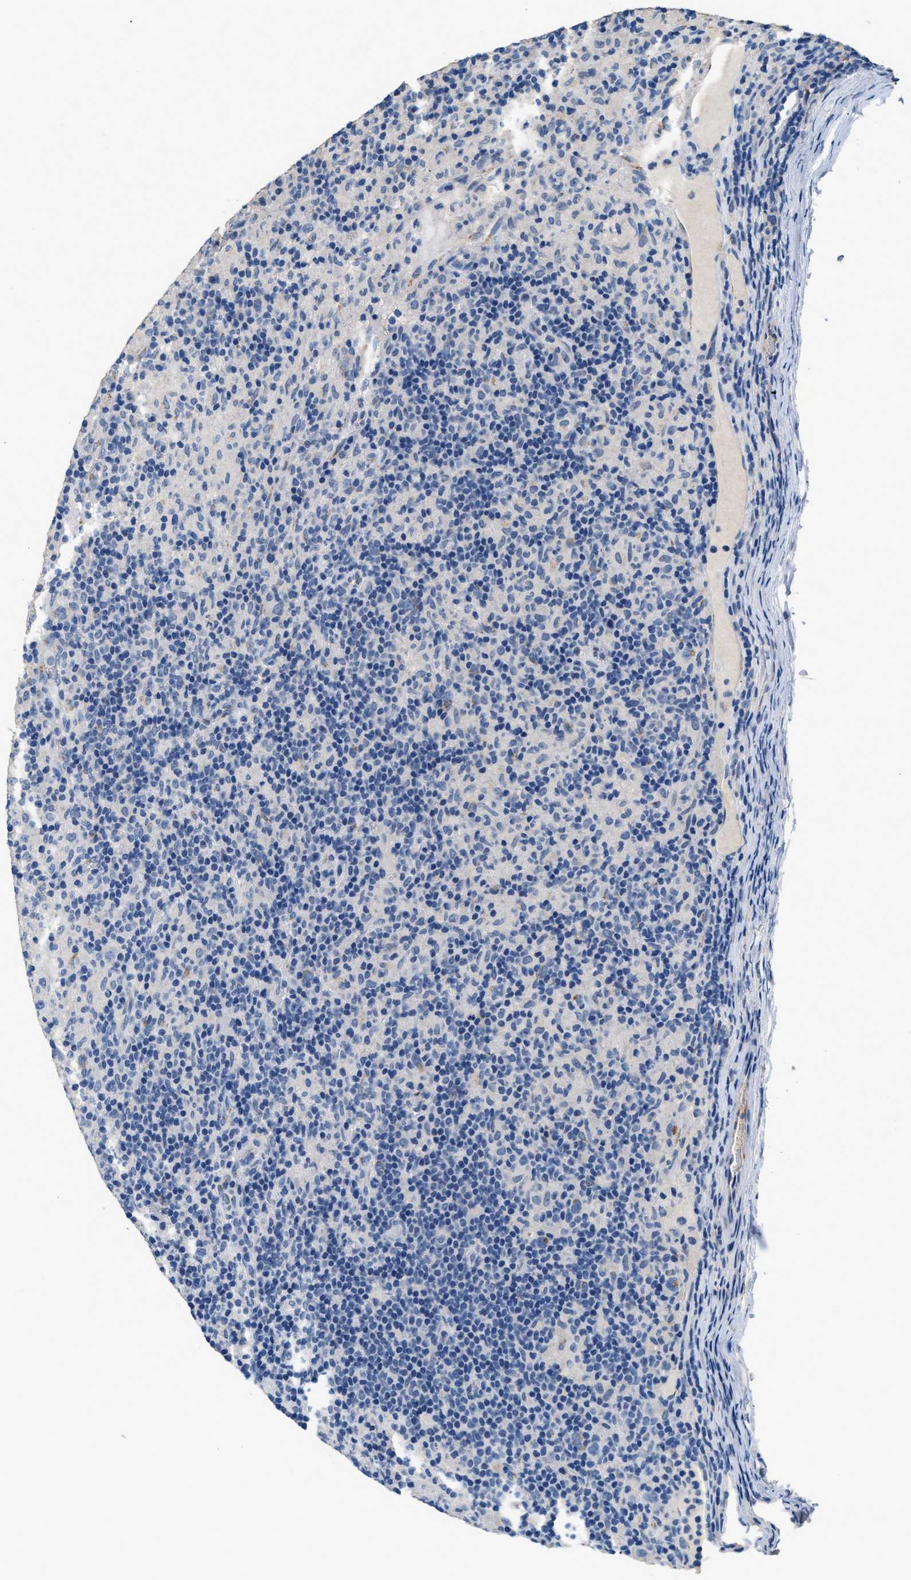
{"staining": {"intensity": "negative", "quantity": "none", "location": "none"}, "tissue": "lymphoma", "cell_type": "Tumor cells", "image_type": "cancer", "snomed": [{"axis": "morphology", "description": "Hodgkin's disease, NOS"}, {"axis": "topography", "description": "Lymph node"}], "caption": "This is an immunohistochemistry (IHC) micrograph of Hodgkin's disease. There is no staining in tumor cells.", "gene": "GOLM1", "patient": {"sex": "male", "age": 70}}